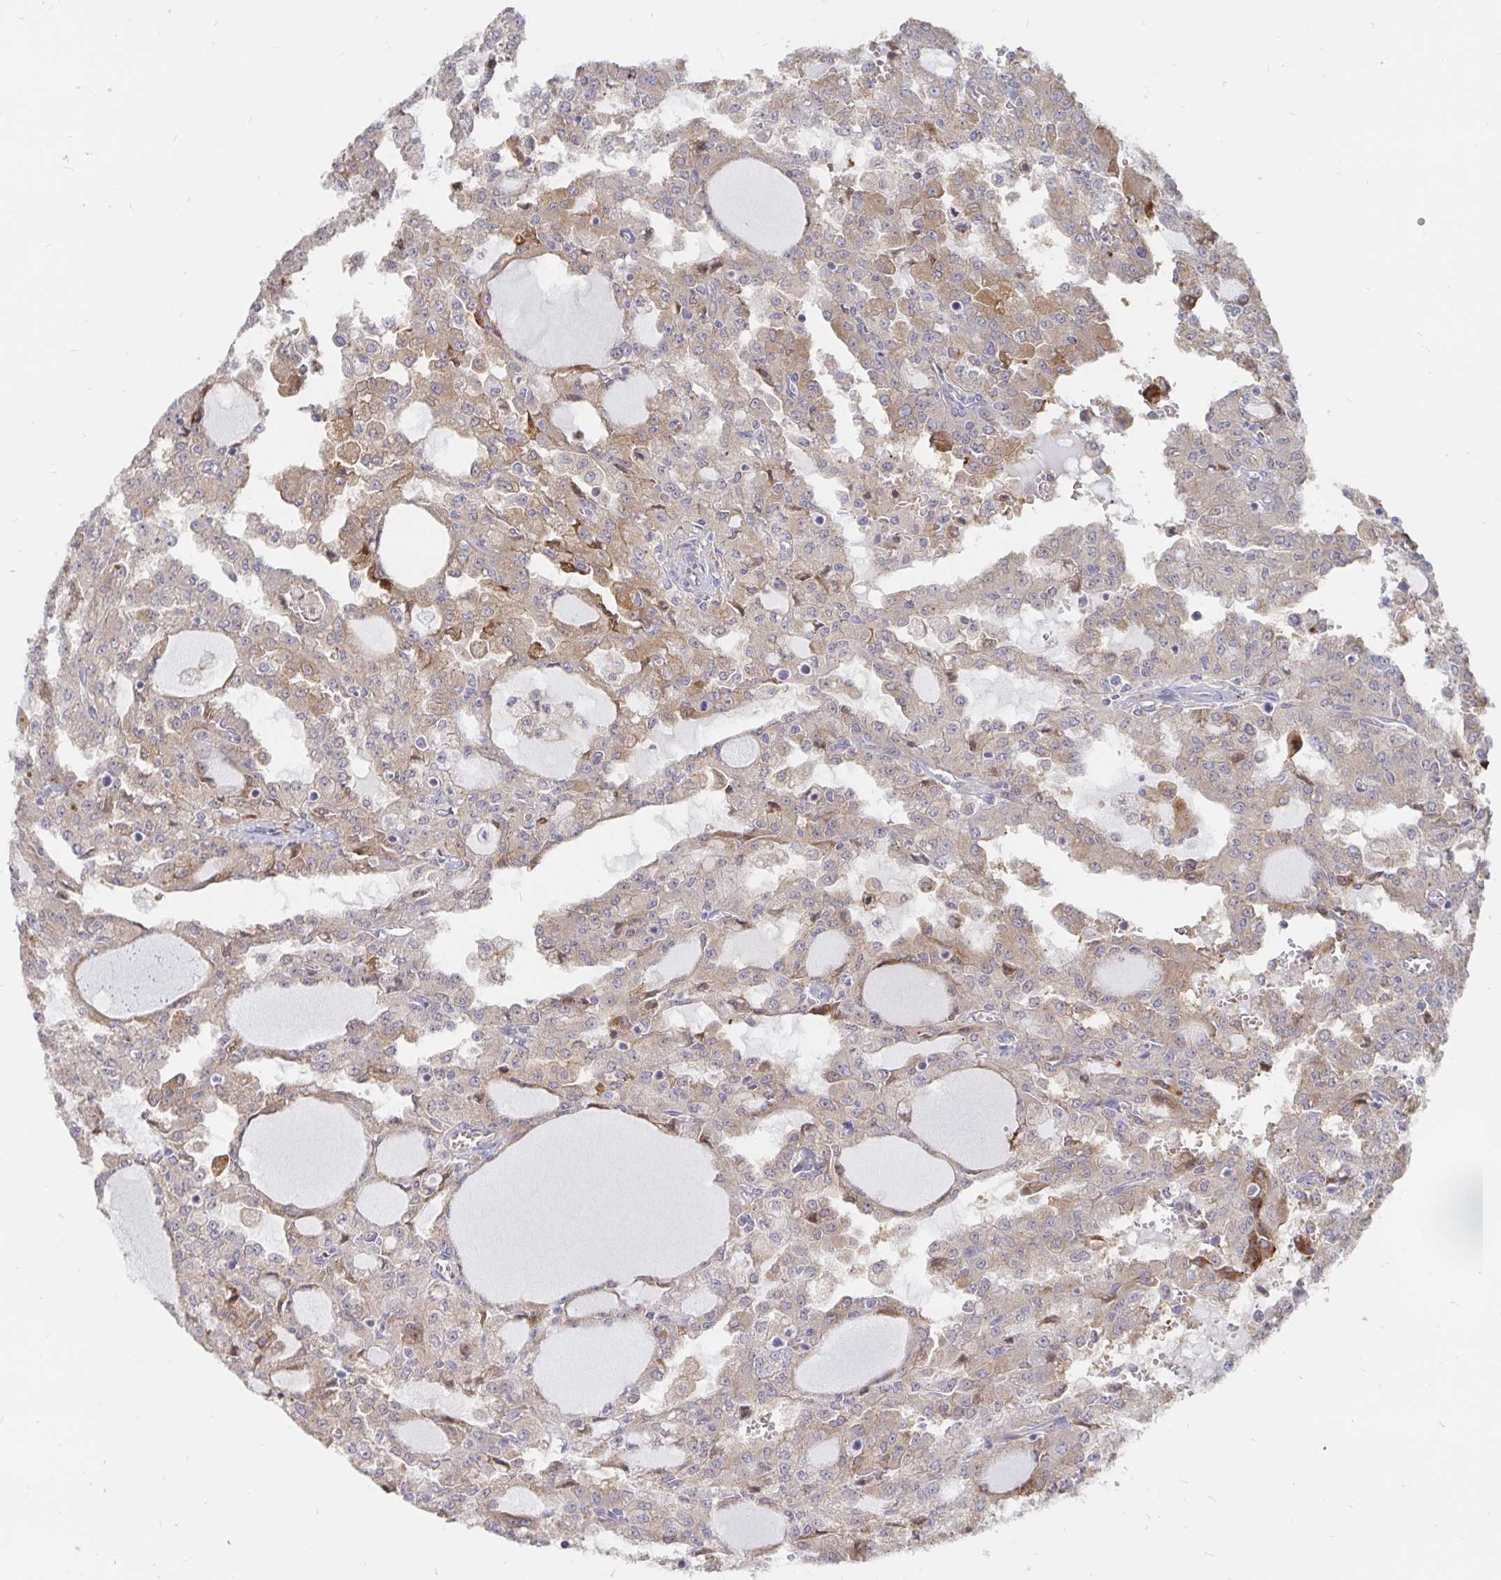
{"staining": {"intensity": "weak", "quantity": "25%-75%", "location": "cytoplasmic/membranous"}, "tissue": "head and neck cancer", "cell_type": "Tumor cells", "image_type": "cancer", "snomed": [{"axis": "morphology", "description": "Adenocarcinoma, NOS"}, {"axis": "topography", "description": "Head-Neck"}], "caption": "Protein expression analysis of human head and neck cancer (adenocarcinoma) reveals weak cytoplasmic/membranous expression in approximately 25%-75% of tumor cells. The staining is performed using DAB (3,3'-diaminobenzidine) brown chromogen to label protein expression. The nuclei are counter-stained blue using hematoxylin.", "gene": "KCTD19", "patient": {"sex": "male", "age": 64}}